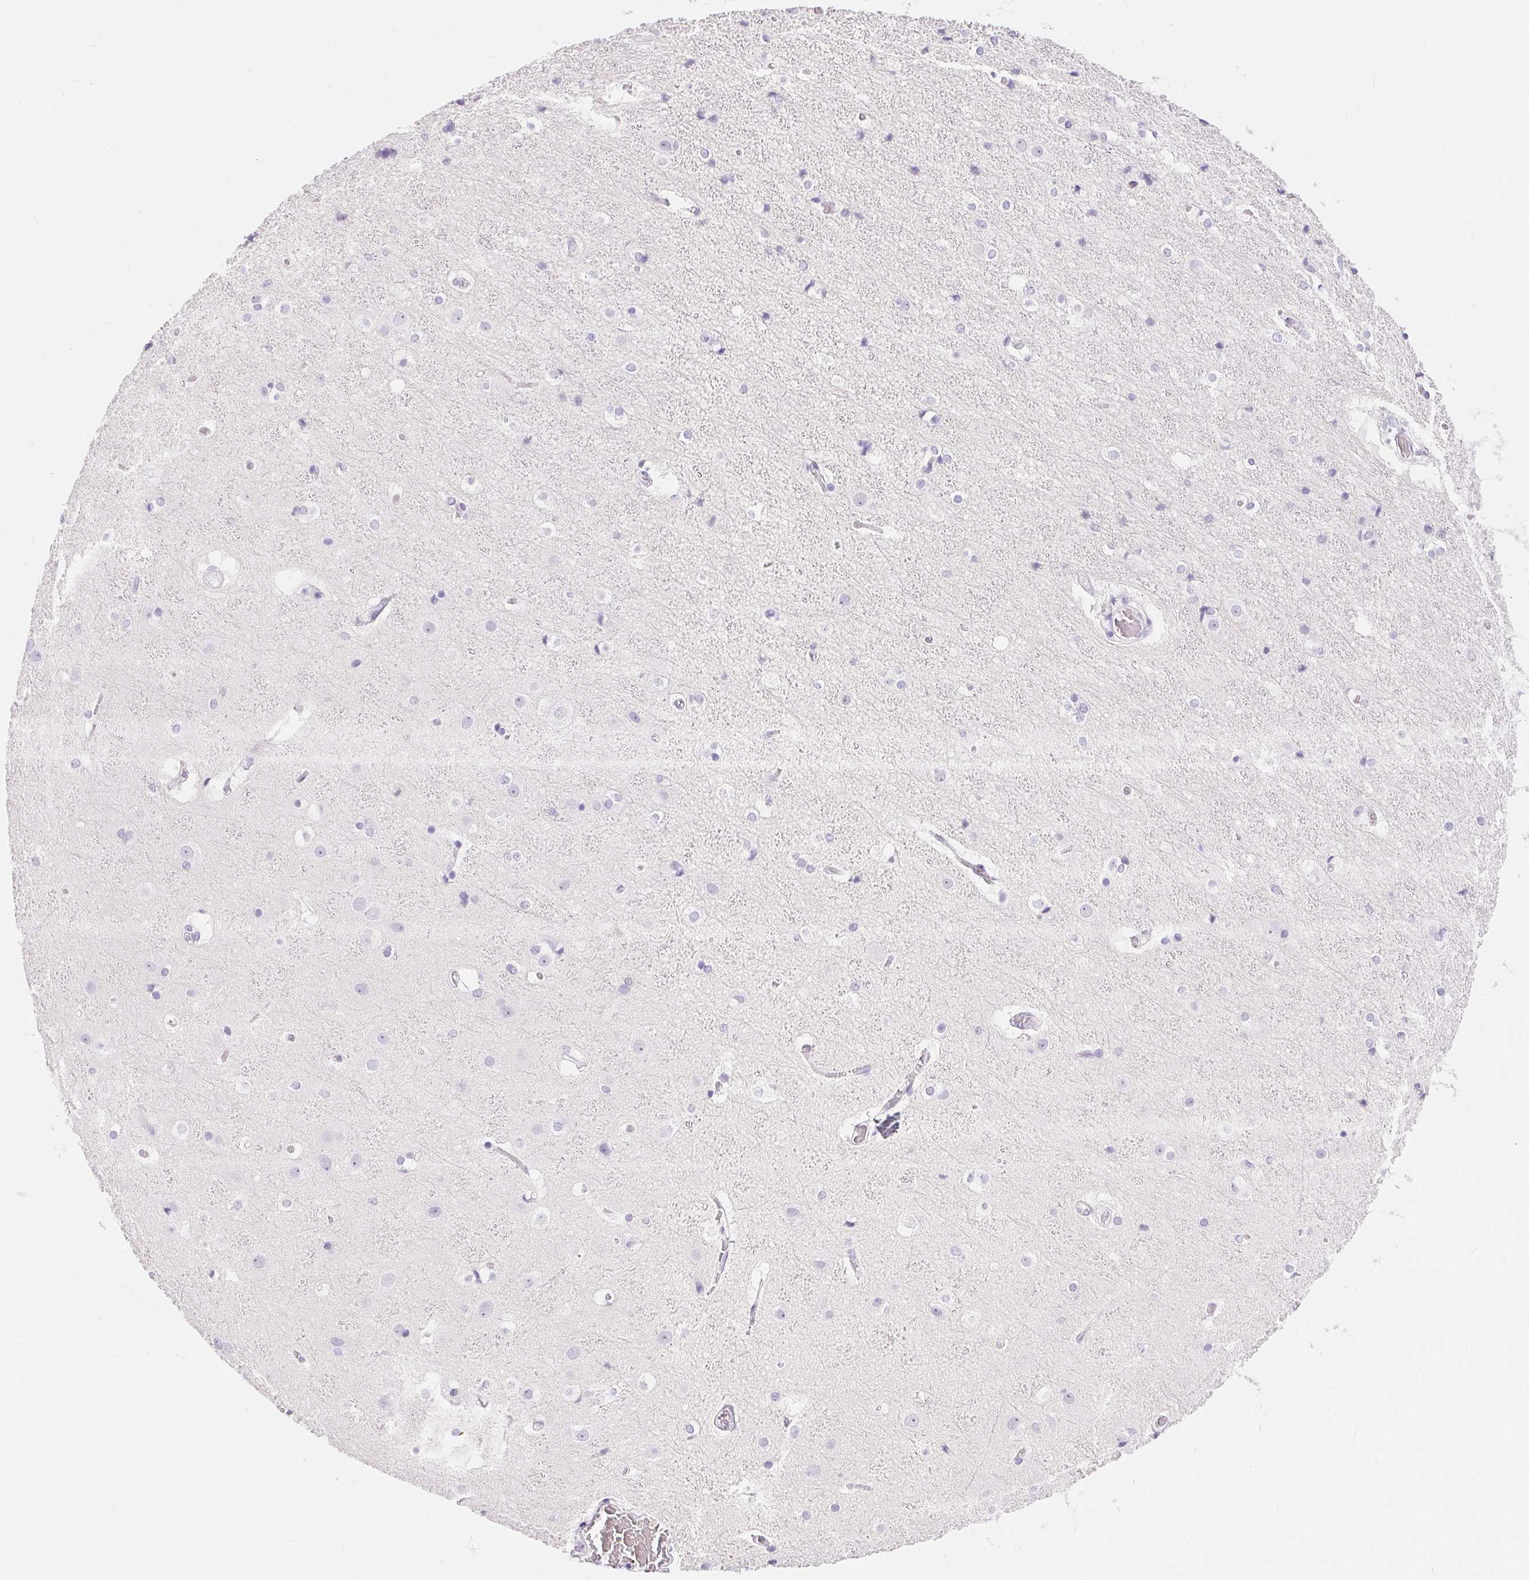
{"staining": {"intensity": "negative", "quantity": "none", "location": "none"}, "tissue": "cerebral cortex", "cell_type": "Endothelial cells", "image_type": "normal", "snomed": [{"axis": "morphology", "description": "Normal tissue, NOS"}, {"axis": "topography", "description": "Cerebral cortex"}], "caption": "Protein analysis of unremarkable cerebral cortex displays no significant expression in endothelial cells.", "gene": "XDH", "patient": {"sex": "female", "age": 52}}